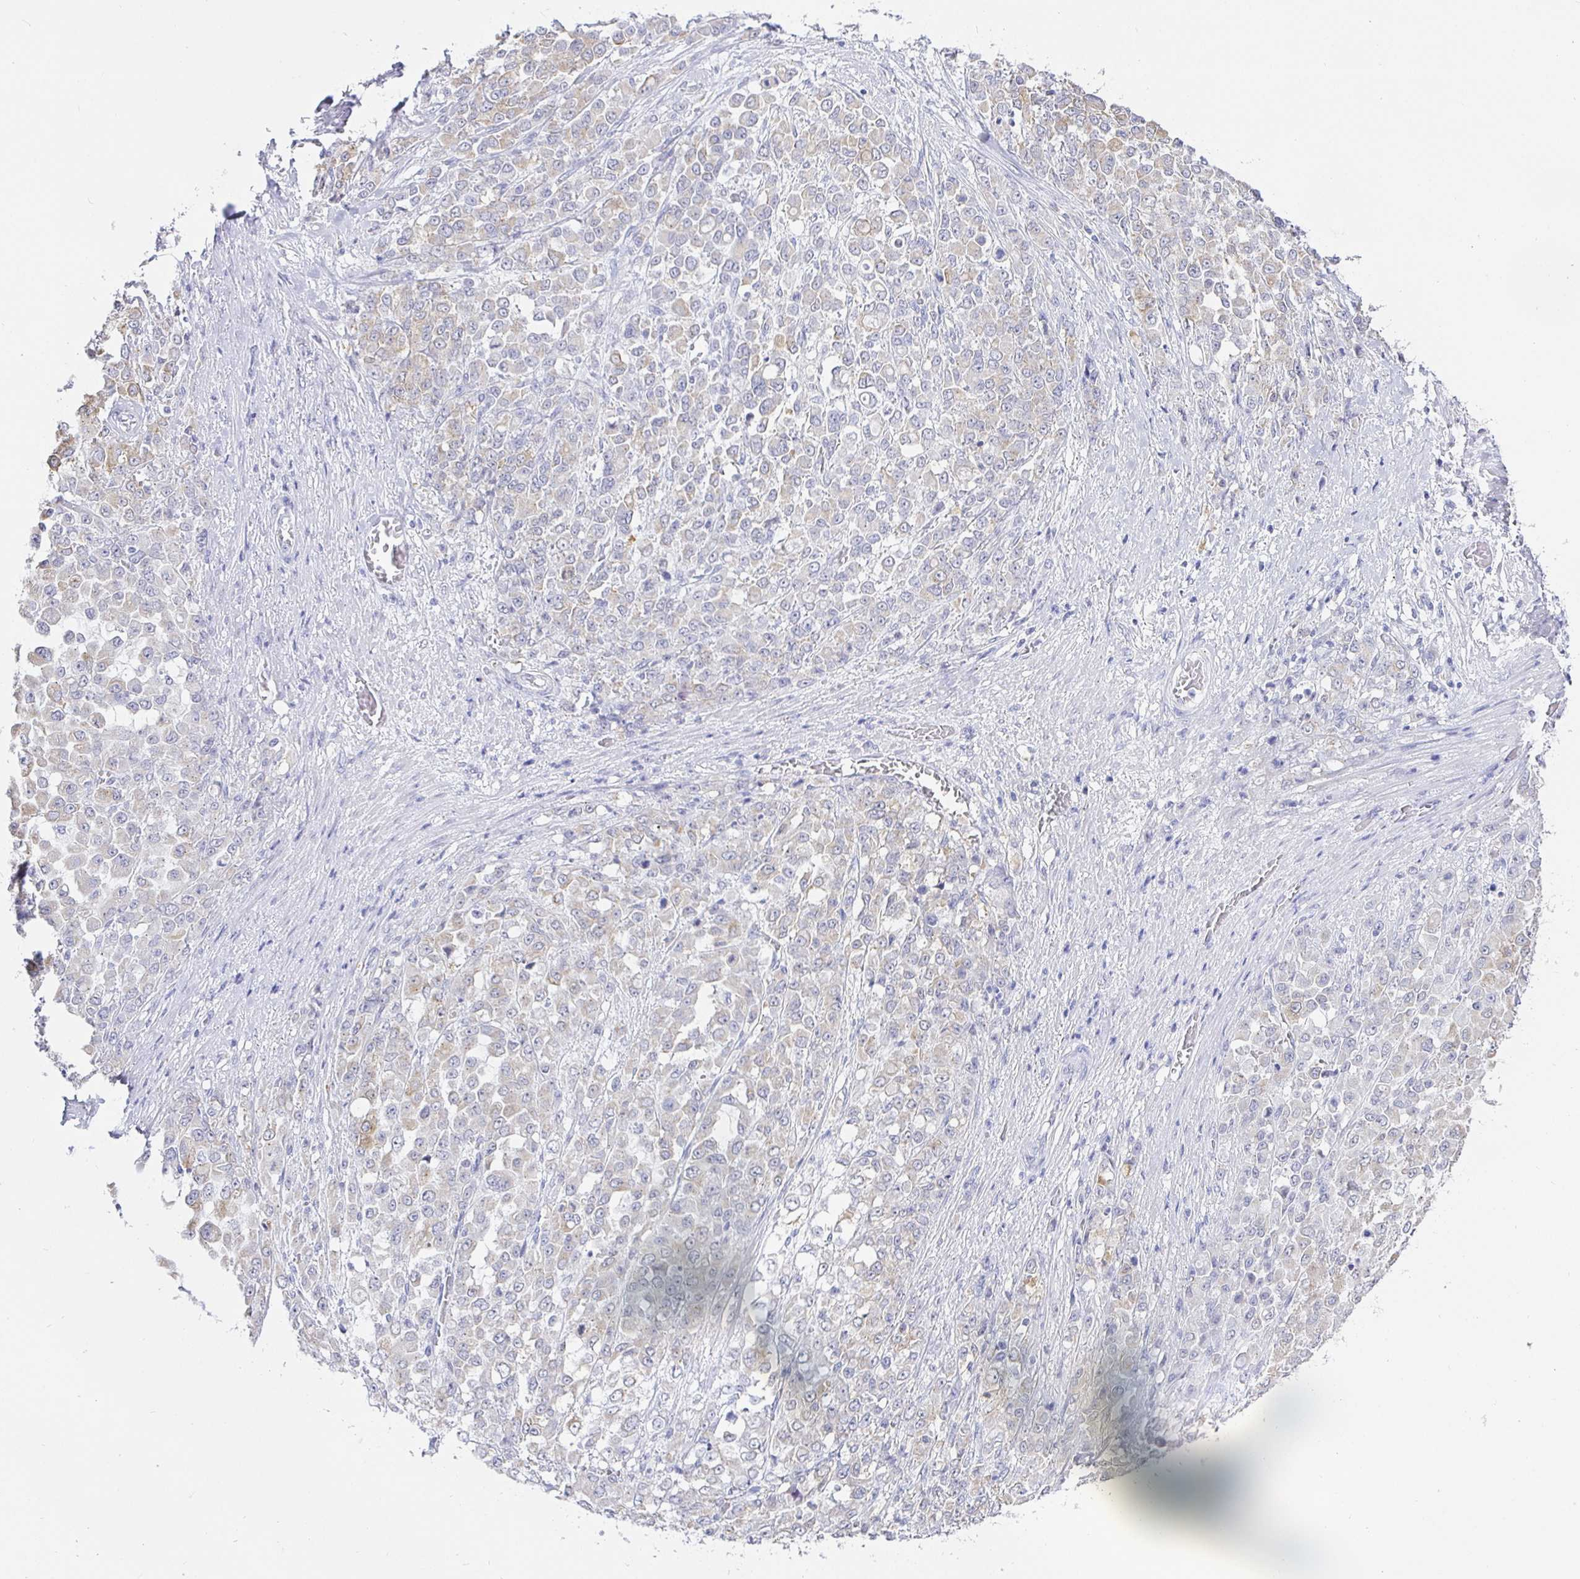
{"staining": {"intensity": "weak", "quantity": "25%-75%", "location": "cytoplasmic/membranous"}, "tissue": "stomach cancer", "cell_type": "Tumor cells", "image_type": "cancer", "snomed": [{"axis": "morphology", "description": "Adenocarcinoma, NOS"}, {"axis": "topography", "description": "Stomach"}], "caption": "Weak cytoplasmic/membranous protein positivity is present in approximately 25%-75% of tumor cells in stomach cancer.", "gene": "EZHIP", "patient": {"sex": "female", "age": 76}}